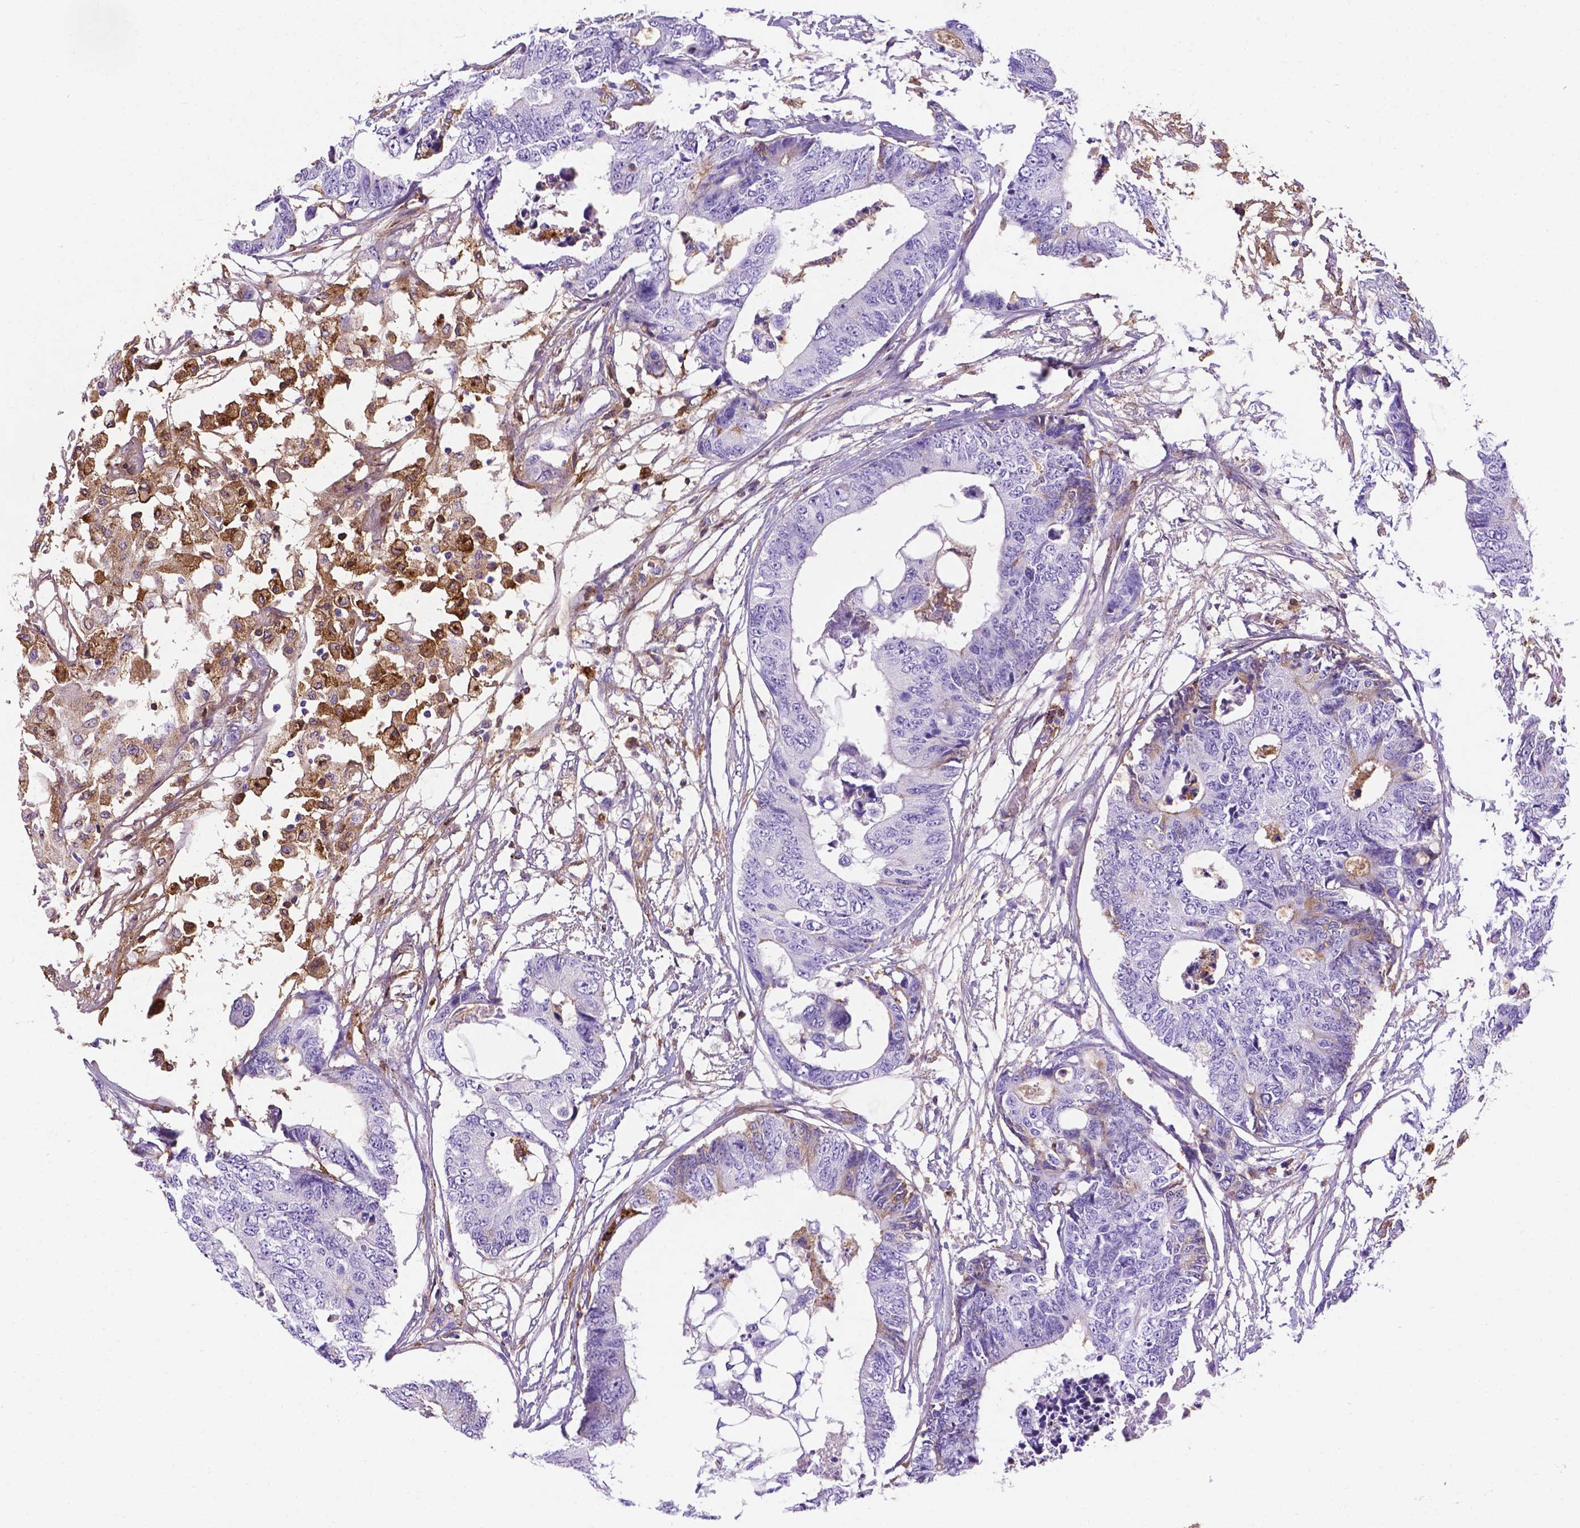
{"staining": {"intensity": "negative", "quantity": "none", "location": "none"}, "tissue": "colorectal cancer", "cell_type": "Tumor cells", "image_type": "cancer", "snomed": [{"axis": "morphology", "description": "Adenocarcinoma, NOS"}, {"axis": "topography", "description": "Colon"}], "caption": "DAB immunohistochemical staining of human colorectal cancer displays no significant expression in tumor cells. The staining was performed using DAB to visualize the protein expression in brown, while the nuclei were stained in blue with hematoxylin (Magnification: 20x).", "gene": "APOE", "patient": {"sex": "female", "age": 48}}